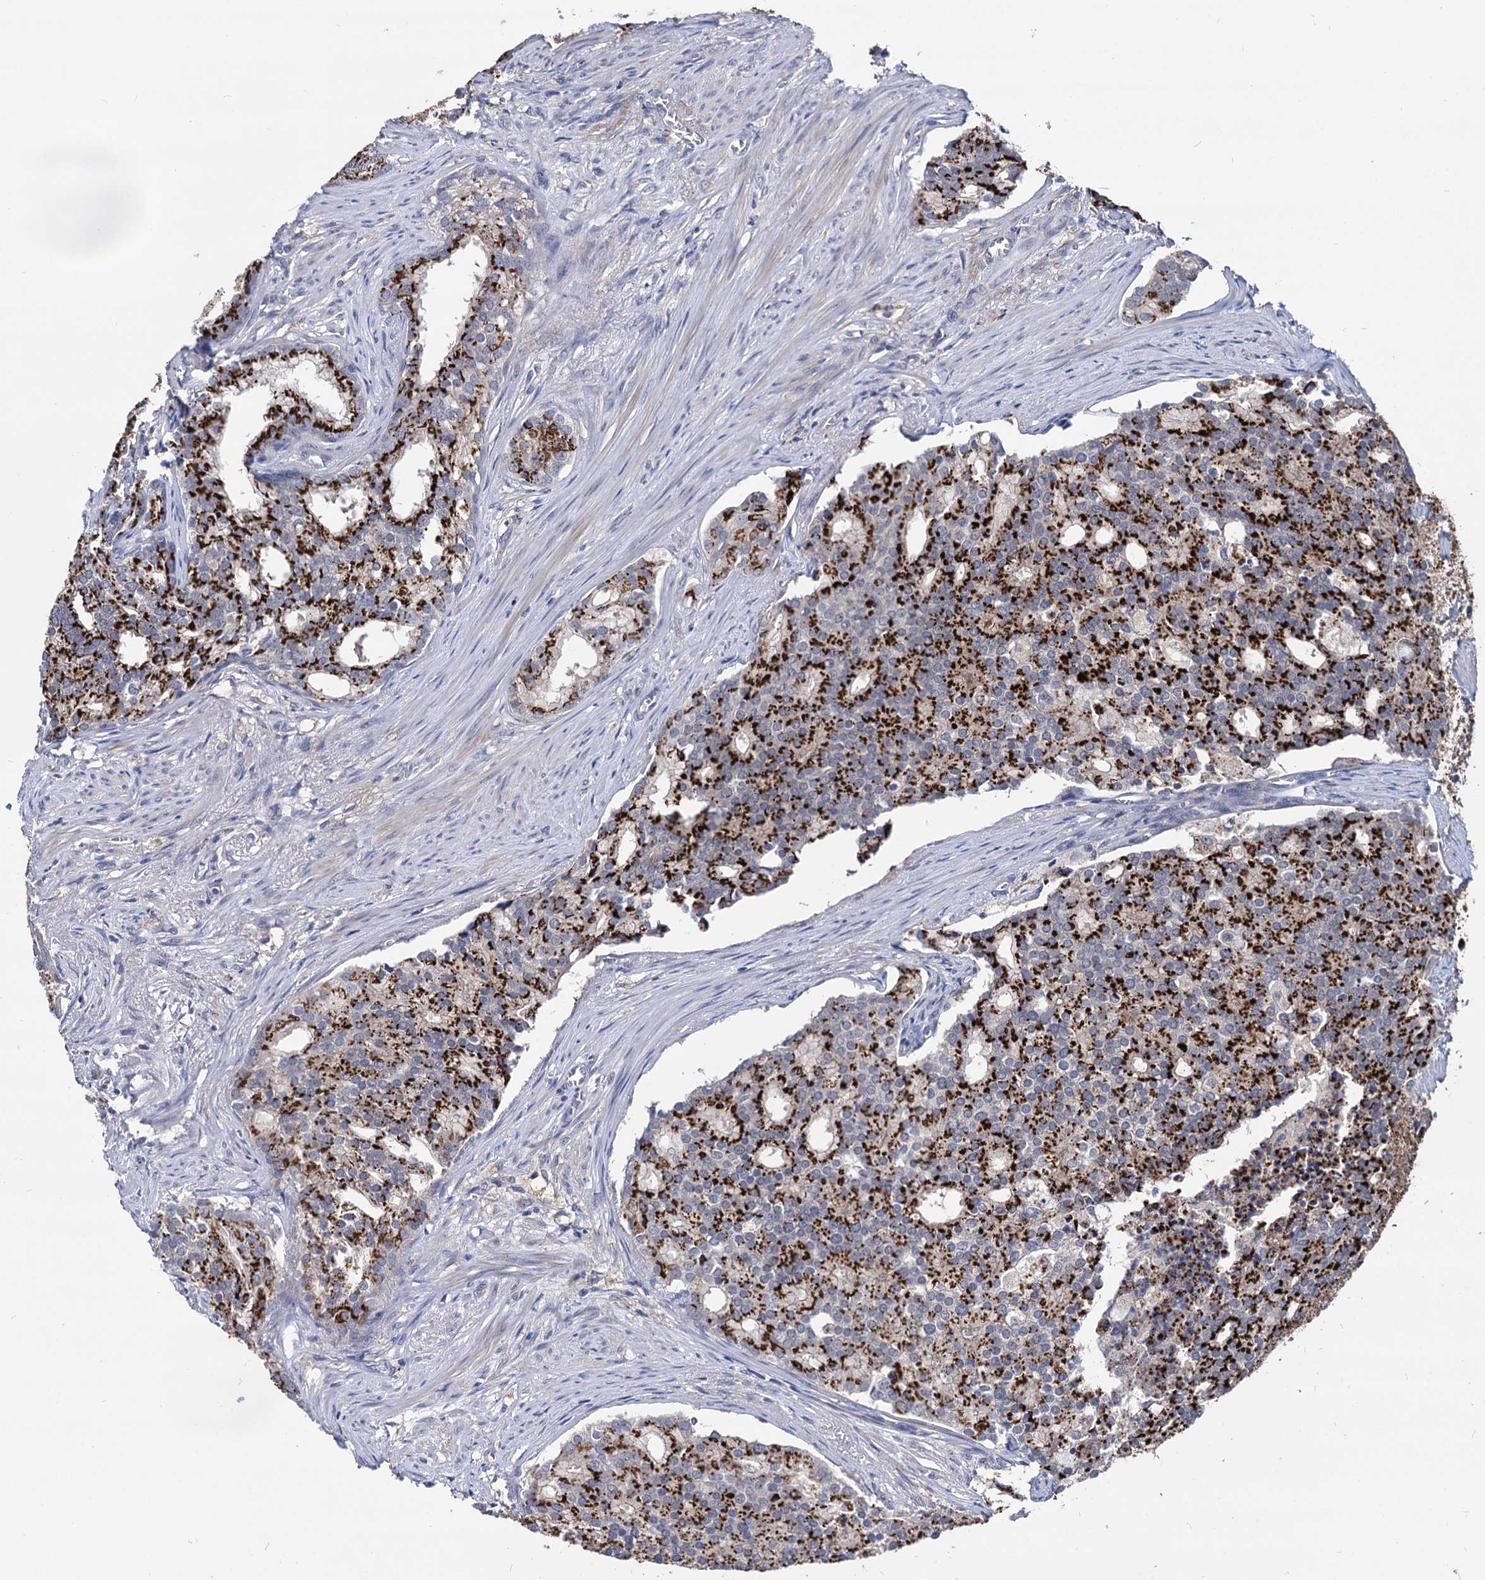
{"staining": {"intensity": "strong", "quantity": ">75%", "location": "cytoplasmic/membranous"}, "tissue": "prostate cancer", "cell_type": "Tumor cells", "image_type": "cancer", "snomed": [{"axis": "morphology", "description": "Adenocarcinoma, Low grade"}, {"axis": "topography", "description": "Prostate"}], "caption": "Tumor cells demonstrate strong cytoplasmic/membranous staining in approximately >75% of cells in low-grade adenocarcinoma (prostate). The staining is performed using DAB brown chromogen to label protein expression. The nuclei are counter-stained blue using hematoxylin.", "gene": "ESD", "patient": {"sex": "male", "age": 71}}